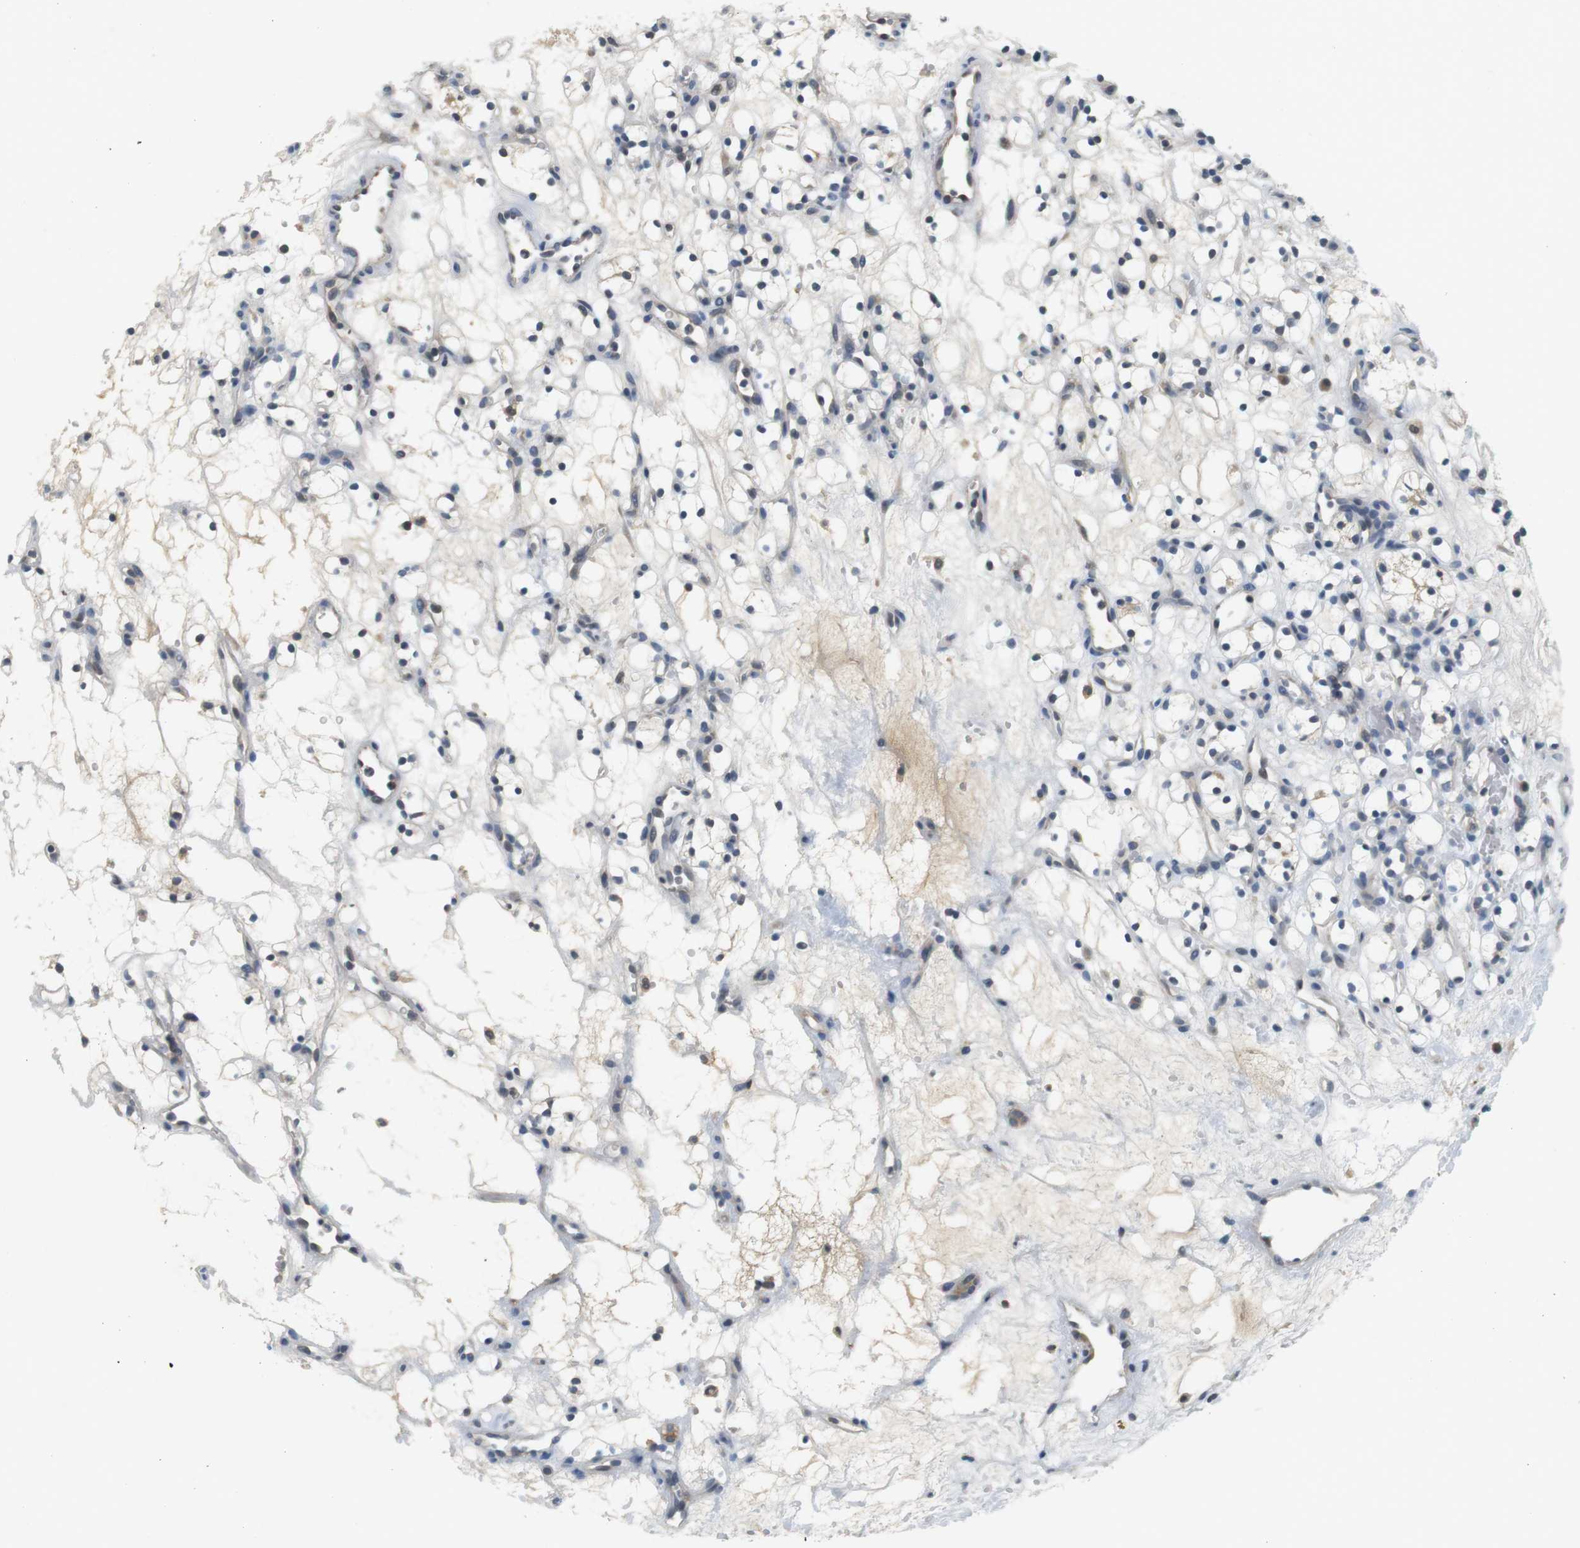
{"staining": {"intensity": "negative", "quantity": "none", "location": "none"}, "tissue": "renal cancer", "cell_type": "Tumor cells", "image_type": "cancer", "snomed": [{"axis": "morphology", "description": "Adenocarcinoma, NOS"}, {"axis": "topography", "description": "Kidney"}], "caption": "Renal adenocarcinoma stained for a protein using IHC shows no expression tumor cells.", "gene": "WNT7A", "patient": {"sex": "female", "age": 60}}